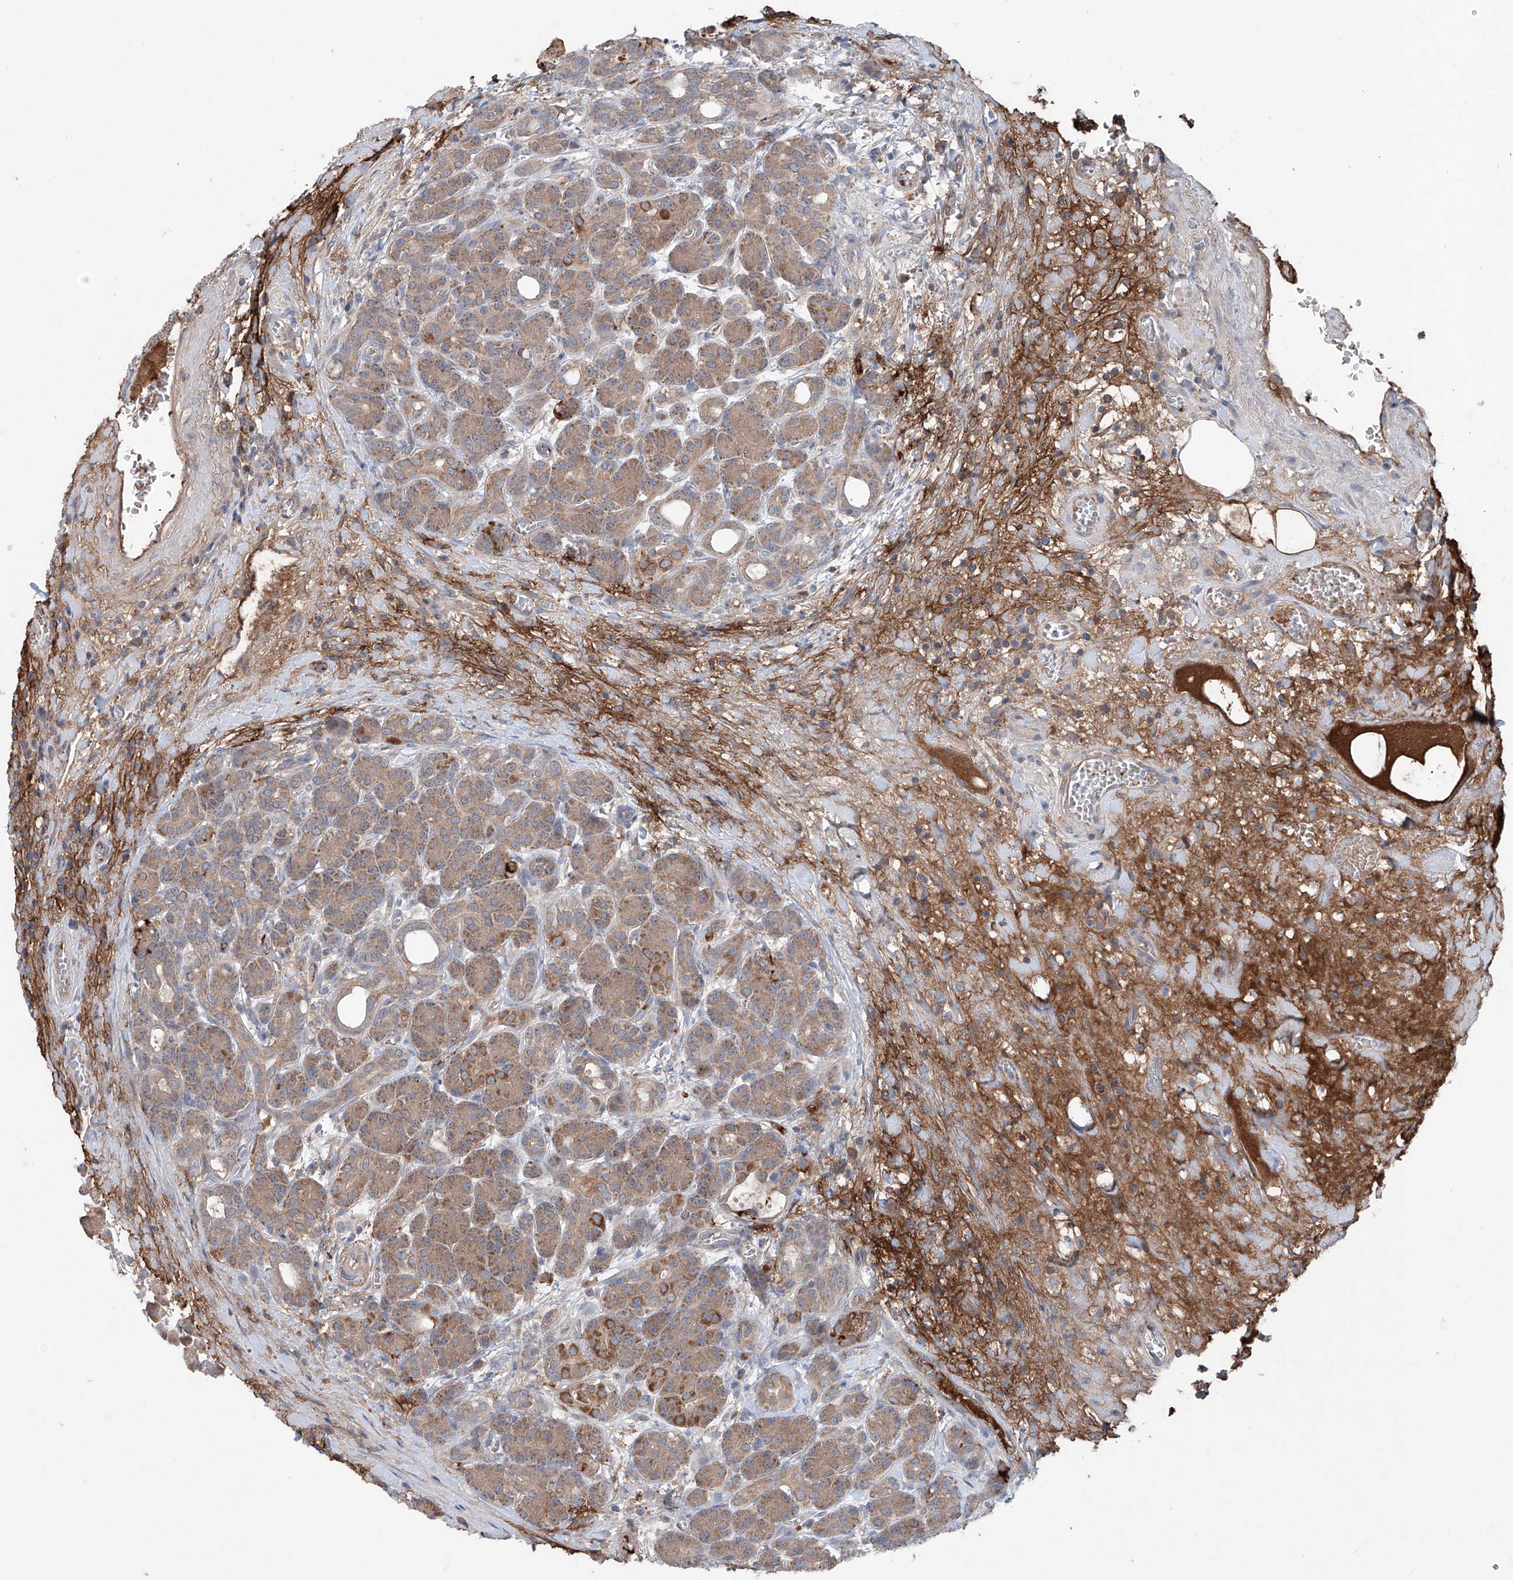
{"staining": {"intensity": "strong", "quantity": ">75%", "location": "cytoplasmic/membranous"}, "tissue": "pancreas", "cell_type": "Exocrine glandular cells", "image_type": "normal", "snomed": [{"axis": "morphology", "description": "Normal tissue, NOS"}, {"axis": "topography", "description": "Pancreas"}], "caption": "A high-resolution micrograph shows IHC staining of benign pancreas, which shows strong cytoplasmic/membranous expression in about >75% of exocrine glandular cells.", "gene": "SIX4", "patient": {"sex": "male", "age": 63}}